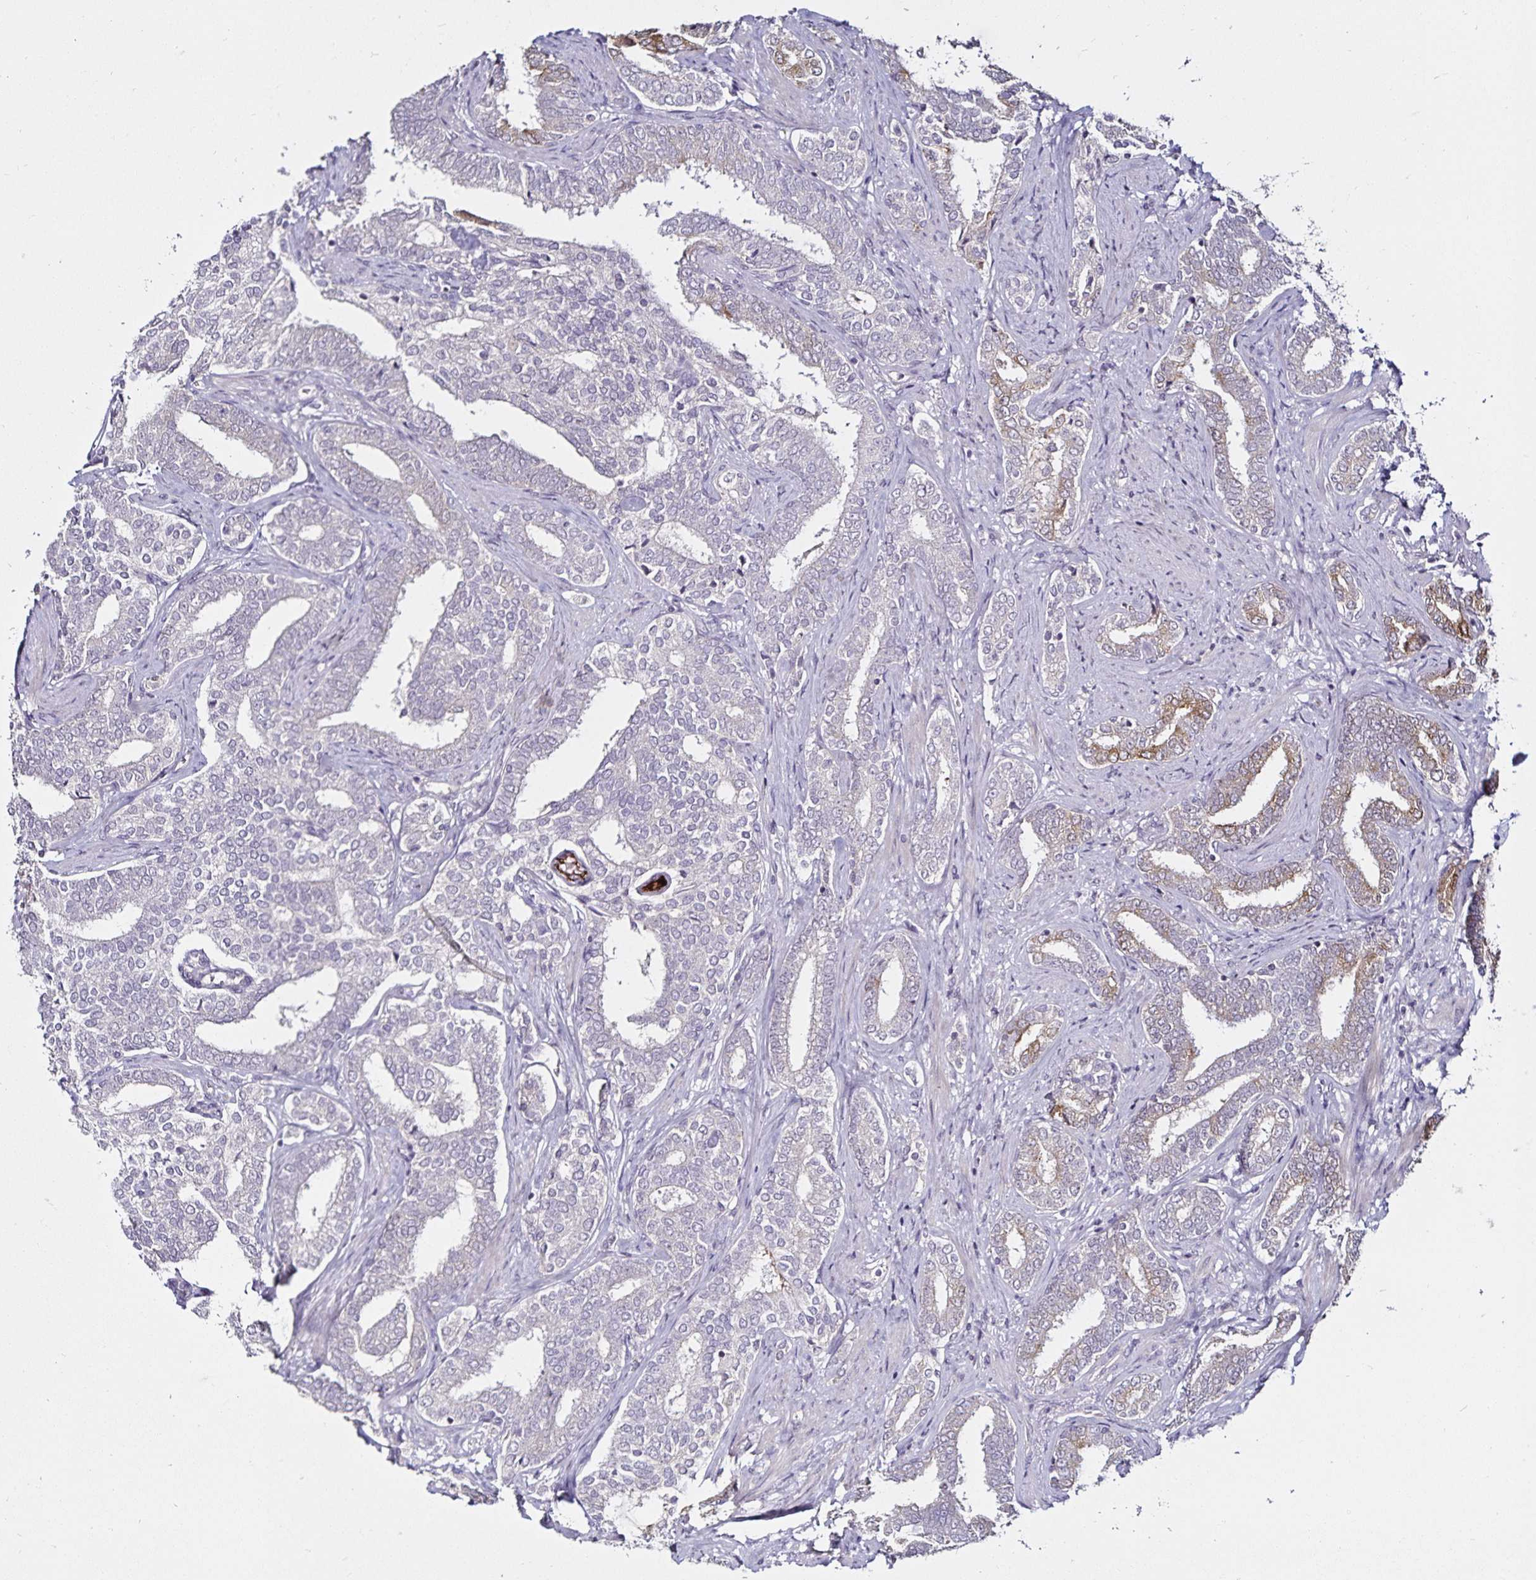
{"staining": {"intensity": "weak", "quantity": "<25%", "location": "cytoplasmic/membranous"}, "tissue": "prostate cancer", "cell_type": "Tumor cells", "image_type": "cancer", "snomed": [{"axis": "morphology", "description": "Adenocarcinoma, High grade"}, {"axis": "topography", "description": "Prostate"}], "caption": "Human prostate high-grade adenocarcinoma stained for a protein using IHC displays no positivity in tumor cells.", "gene": "ACSL5", "patient": {"sex": "male", "age": 72}}